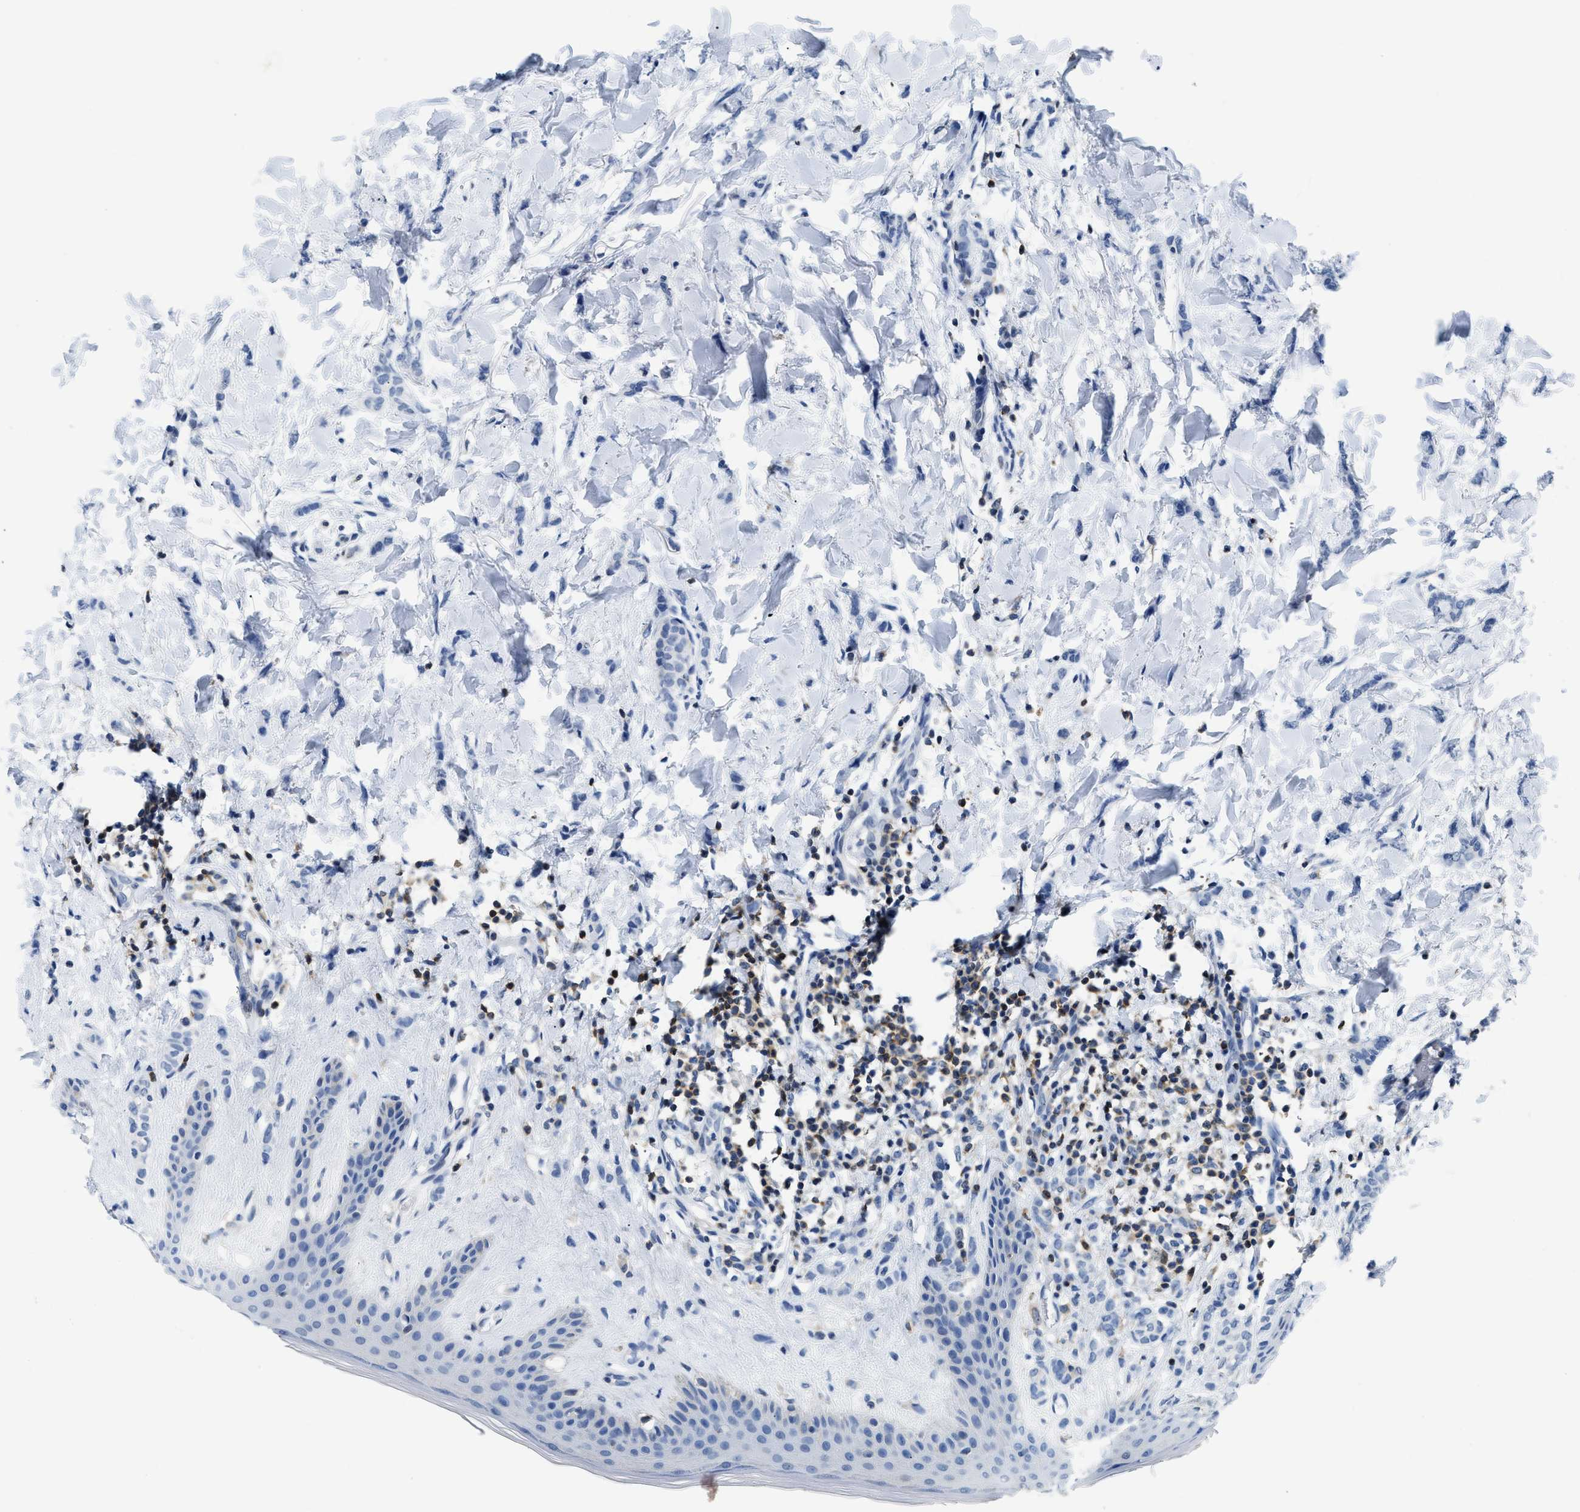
{"staining": {"intensity": "negative", "quantity": "none", "location": "none"}, "tissue": "breast cancer", "cell_type": "Tumor cells", "image_type": "cancer", "snomed": [{"axis": "morphology", "description": "Lobular carcinoma"}, {"axis": "topography", "description": "Skin"}, {"axis": "topography", "description": "Breast"}], "caption": "Tumor cells show no significant expression in breast cancer (lobular carcinoma).", "gene": "NFATC2", "patient": {"sex": "female", "age": 46}}